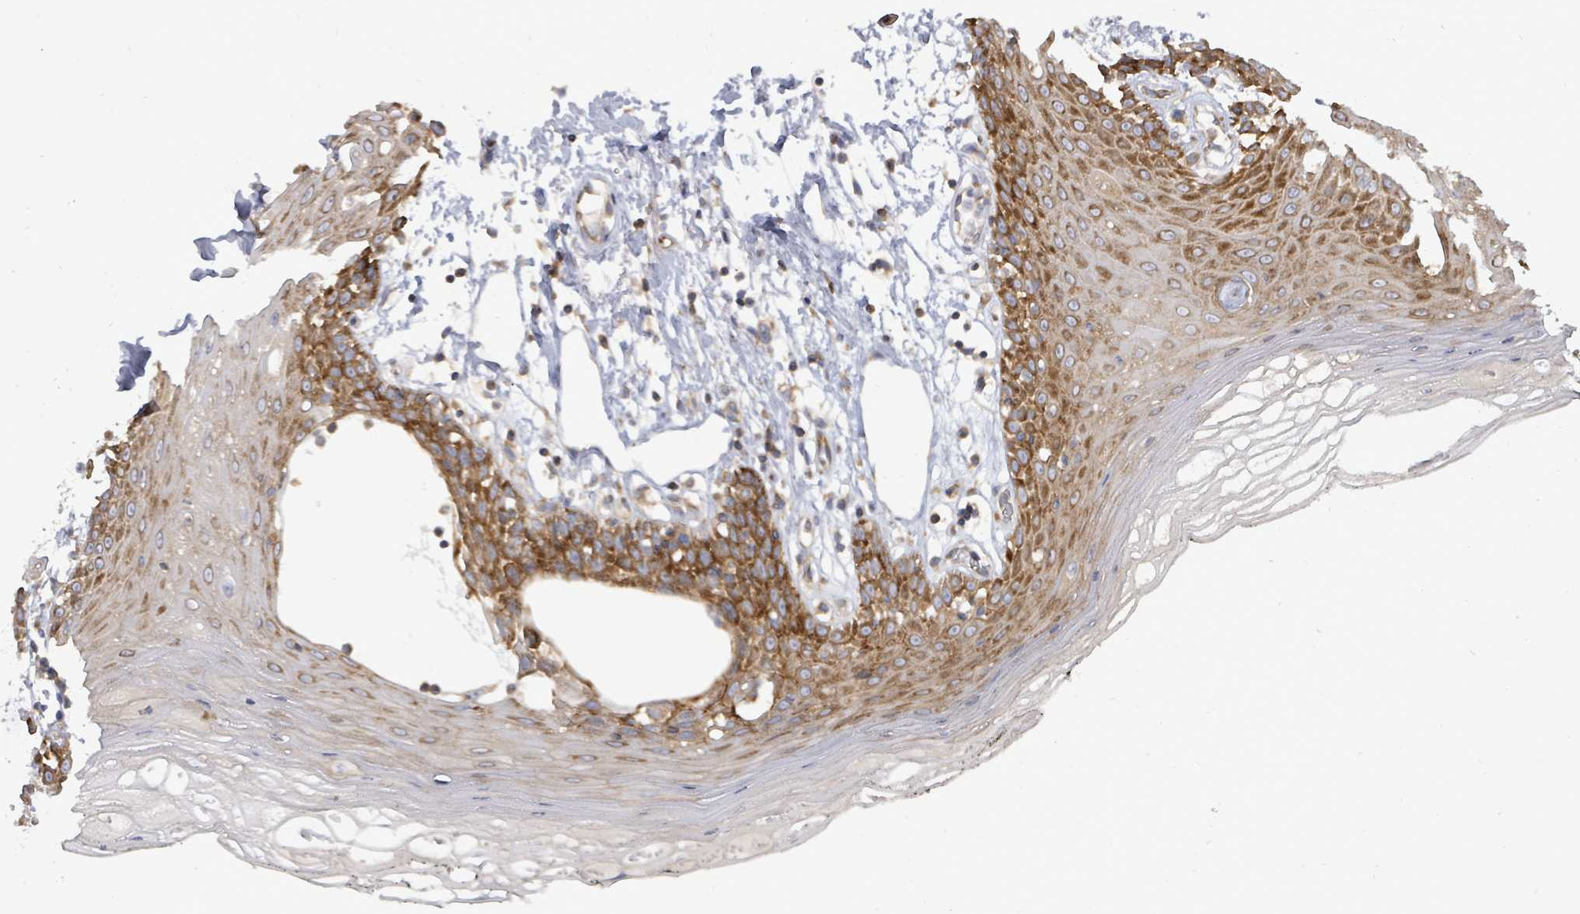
{"staining": {"intensity": "strong", "quantity": "25%-75%", "location": "cytoplasmic/membranous"}, "tissue": "oral mucosa", "cell_type": "Squamous epithelial cells", "image_type": "normal", "snomed": [{"axis": "morphology", "description": "Normal tissue, NOS"}, {"axis": "topography", "description": "Oral tissue"}, {"axis": "topography", "description": "Tounge, NOS"}], "caption": "A micrograph of oral mucosa stained for a protein demonstrates strong cytoplasmic/membranous brown staining in squamous epithelial cells.", "gene": "EIF3CL", "patient": {"sex": "female", "age": 59}}